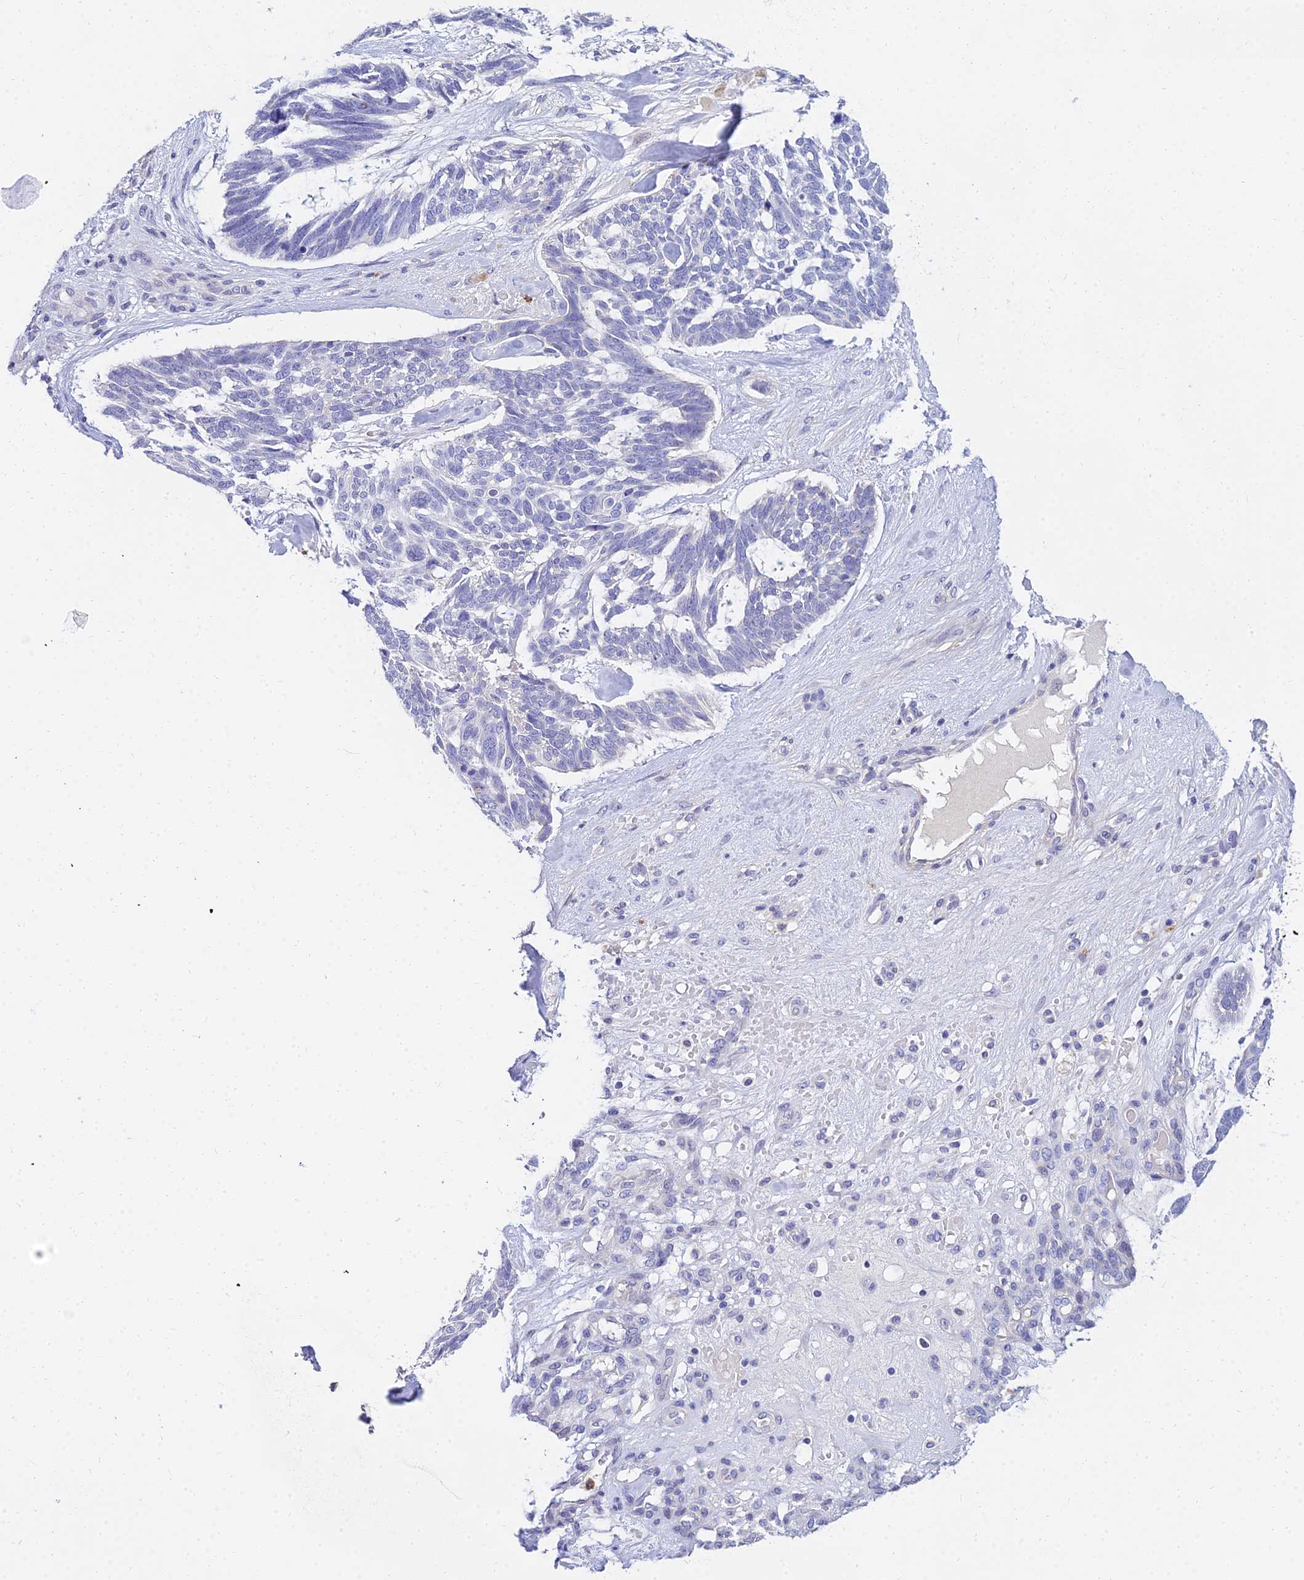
{"staining": {"intensity": "negative", "quantity": "none", "location": "none"}, "tissue": "skin cancer", "cell_type": "Tumor cells", "image_type": "cancer", "snomed": [{"axis": "morphology", "description": "Basal cell carcinoma"}, {"axis": "topography", "description": "Skin"}], "caption": "Skin cancer was stained to show a protein in brown. There is no significant staining in tumor cells. The staining was performed using DAB to visualize the protein expression in brown, while the nuclei were stained in blue with hematoxylin (Magnification: 20x).", "gene": "VWC2L", "patient": {"sex": "male", "age": 88}}